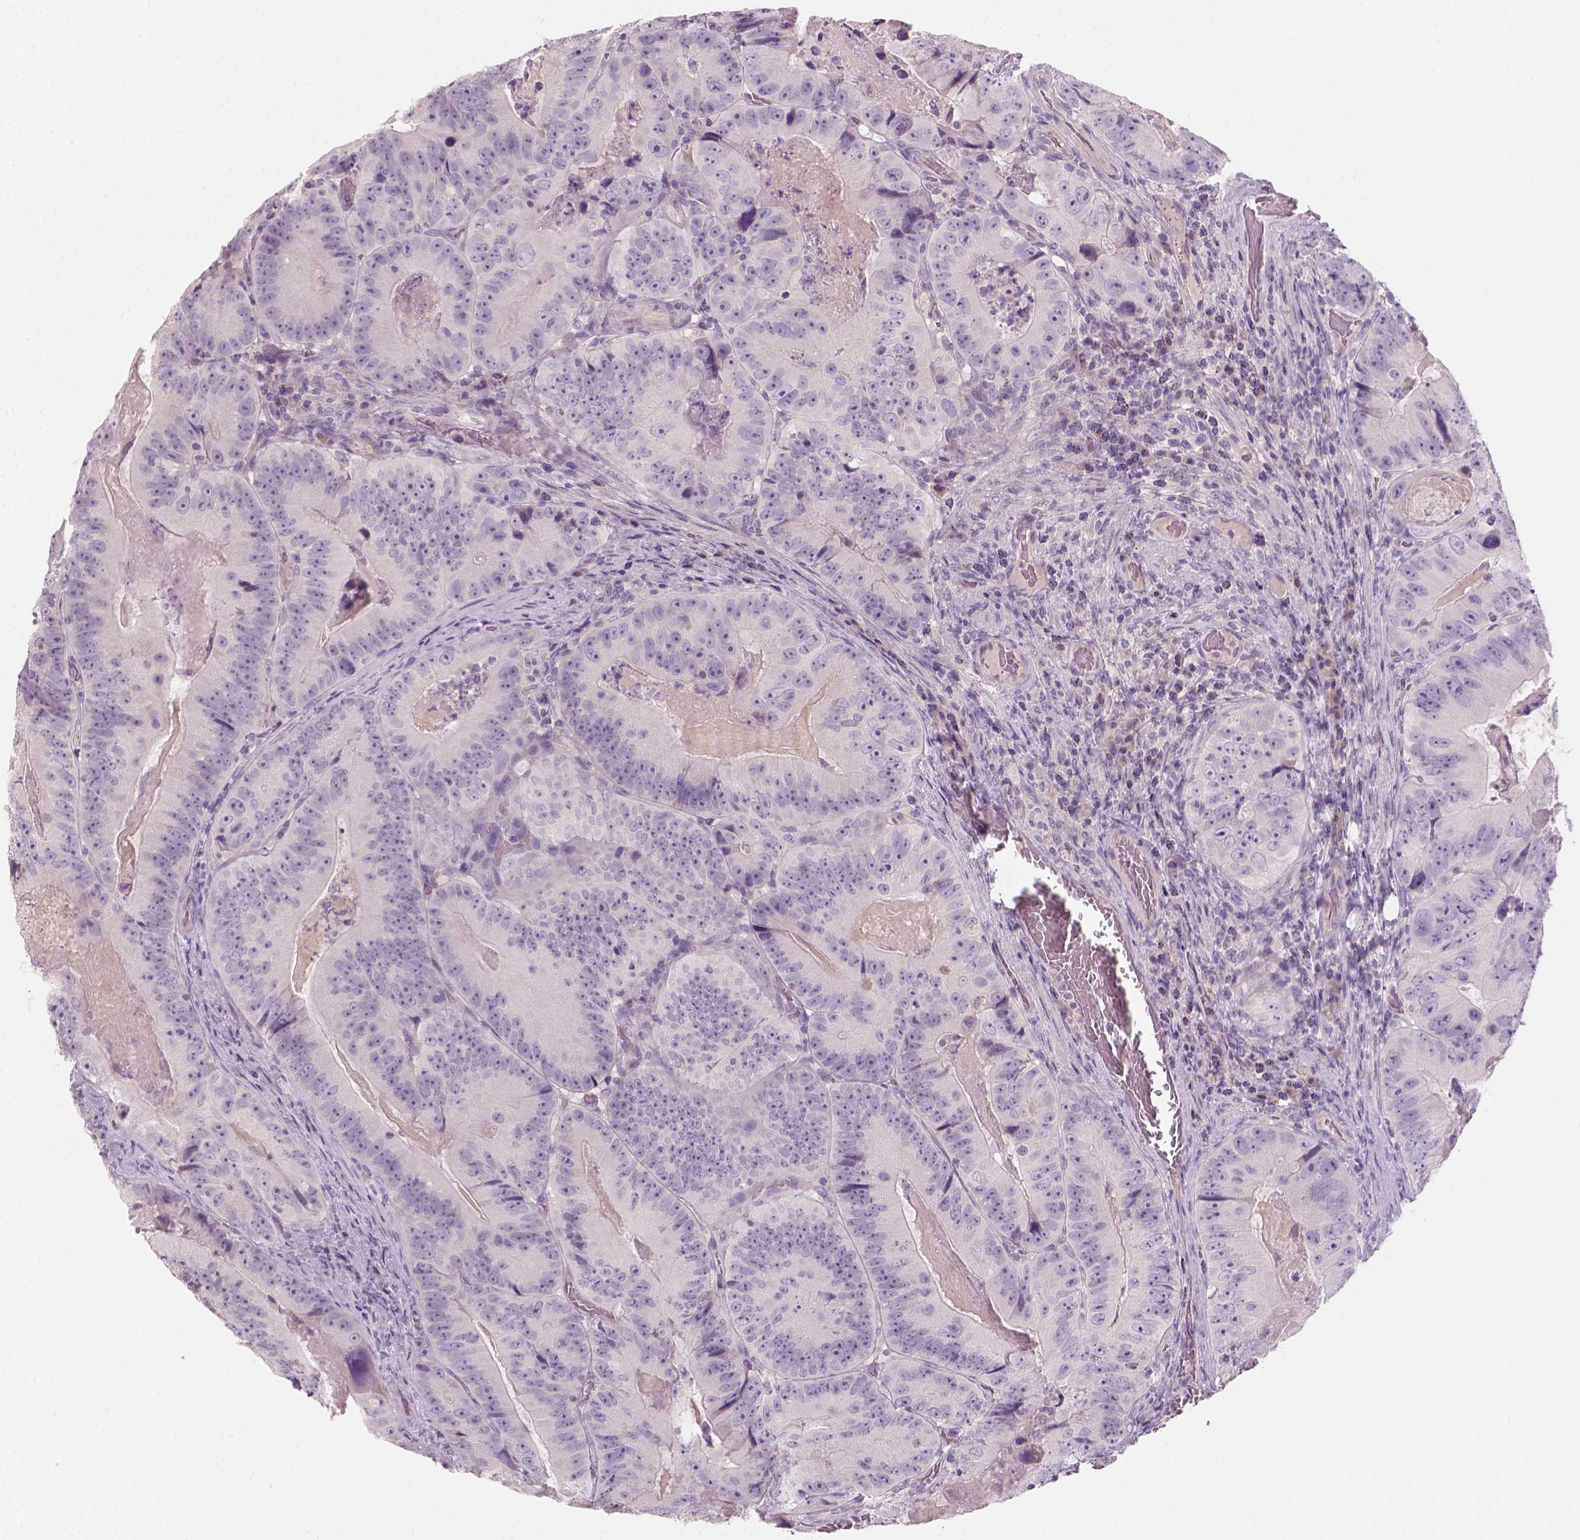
{"staining": {"intensity": "negative", "quantity": "none", "location": "none"}, "tissue": "colorectal cancer", "cell_type": "Tumor cells", "image_type": "cancer", "snomed": [{"axis": "morphology", "description": "Adenocarcinoma, NOS"}, {"axis": "topography", "description": "Colon"}], "caption": "The IHC micrograph has no significant expression in tumor cells of colorectal cancer (adenocarcinoma) tissue. (IHC, brightfield microscopy, high magnification).", "gene": "KRT25", "patient": {"sex": "female", "age": 86}}